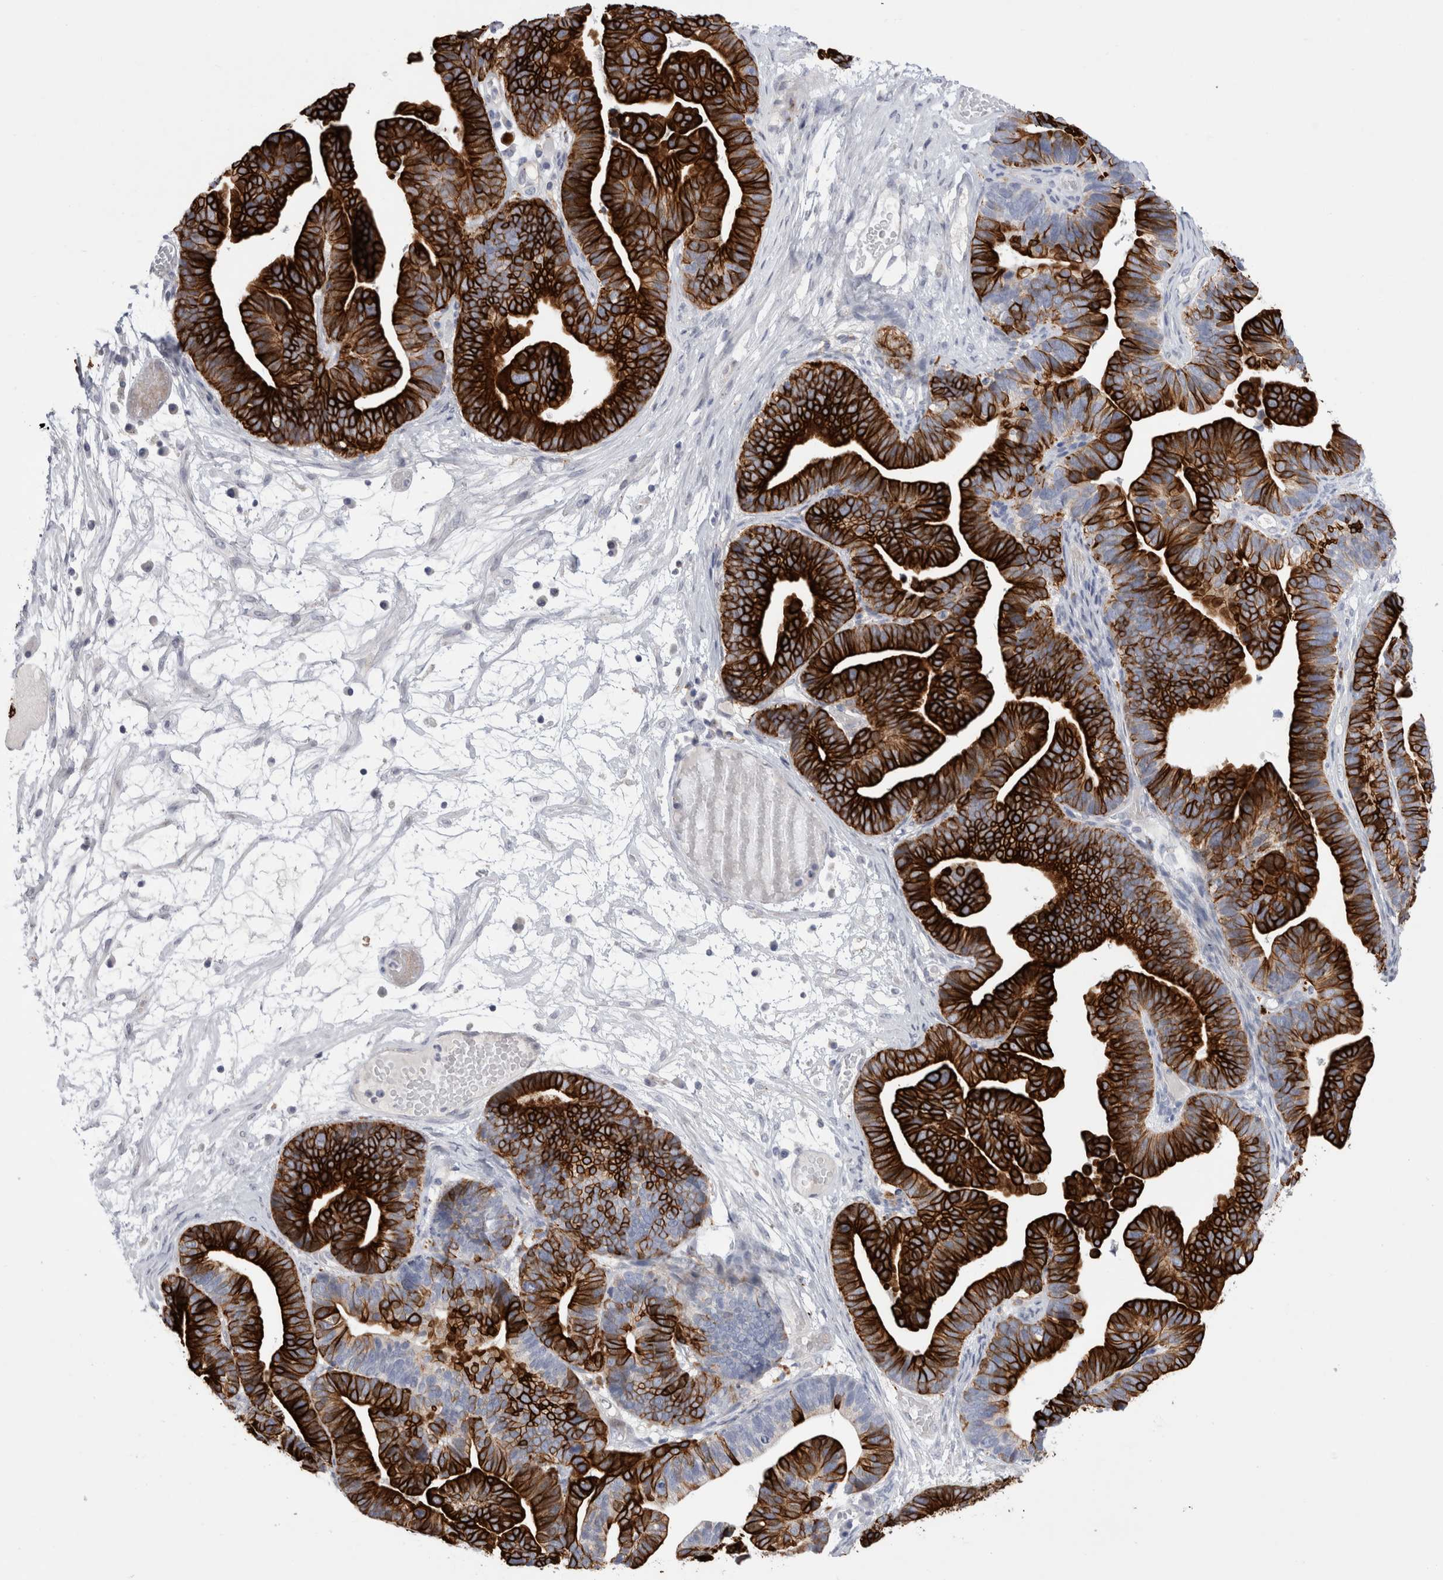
{"staining": {"intensity": "strong", "quantity": ">75%", "location": "cytoplasmic/membranous"}, "tissue": "ovarian cancer", "cell_type": "Tumor cells", "image_type": "cancer", "snomed": [{"axis": "morphology", "description": "Cystadenocarcinoma, serous, NOS"}, {"axis": "topography", "description": "Ovary"}], "caption": "This image demonstrates immunohistochemistry (IHC) staining of human ovarian cancer, with high strong cytoplasmic/membranous positivity in approximately >75% of tumor cells.", "gene": "GAA", "patient": {"sex": "female", "age": 56}}